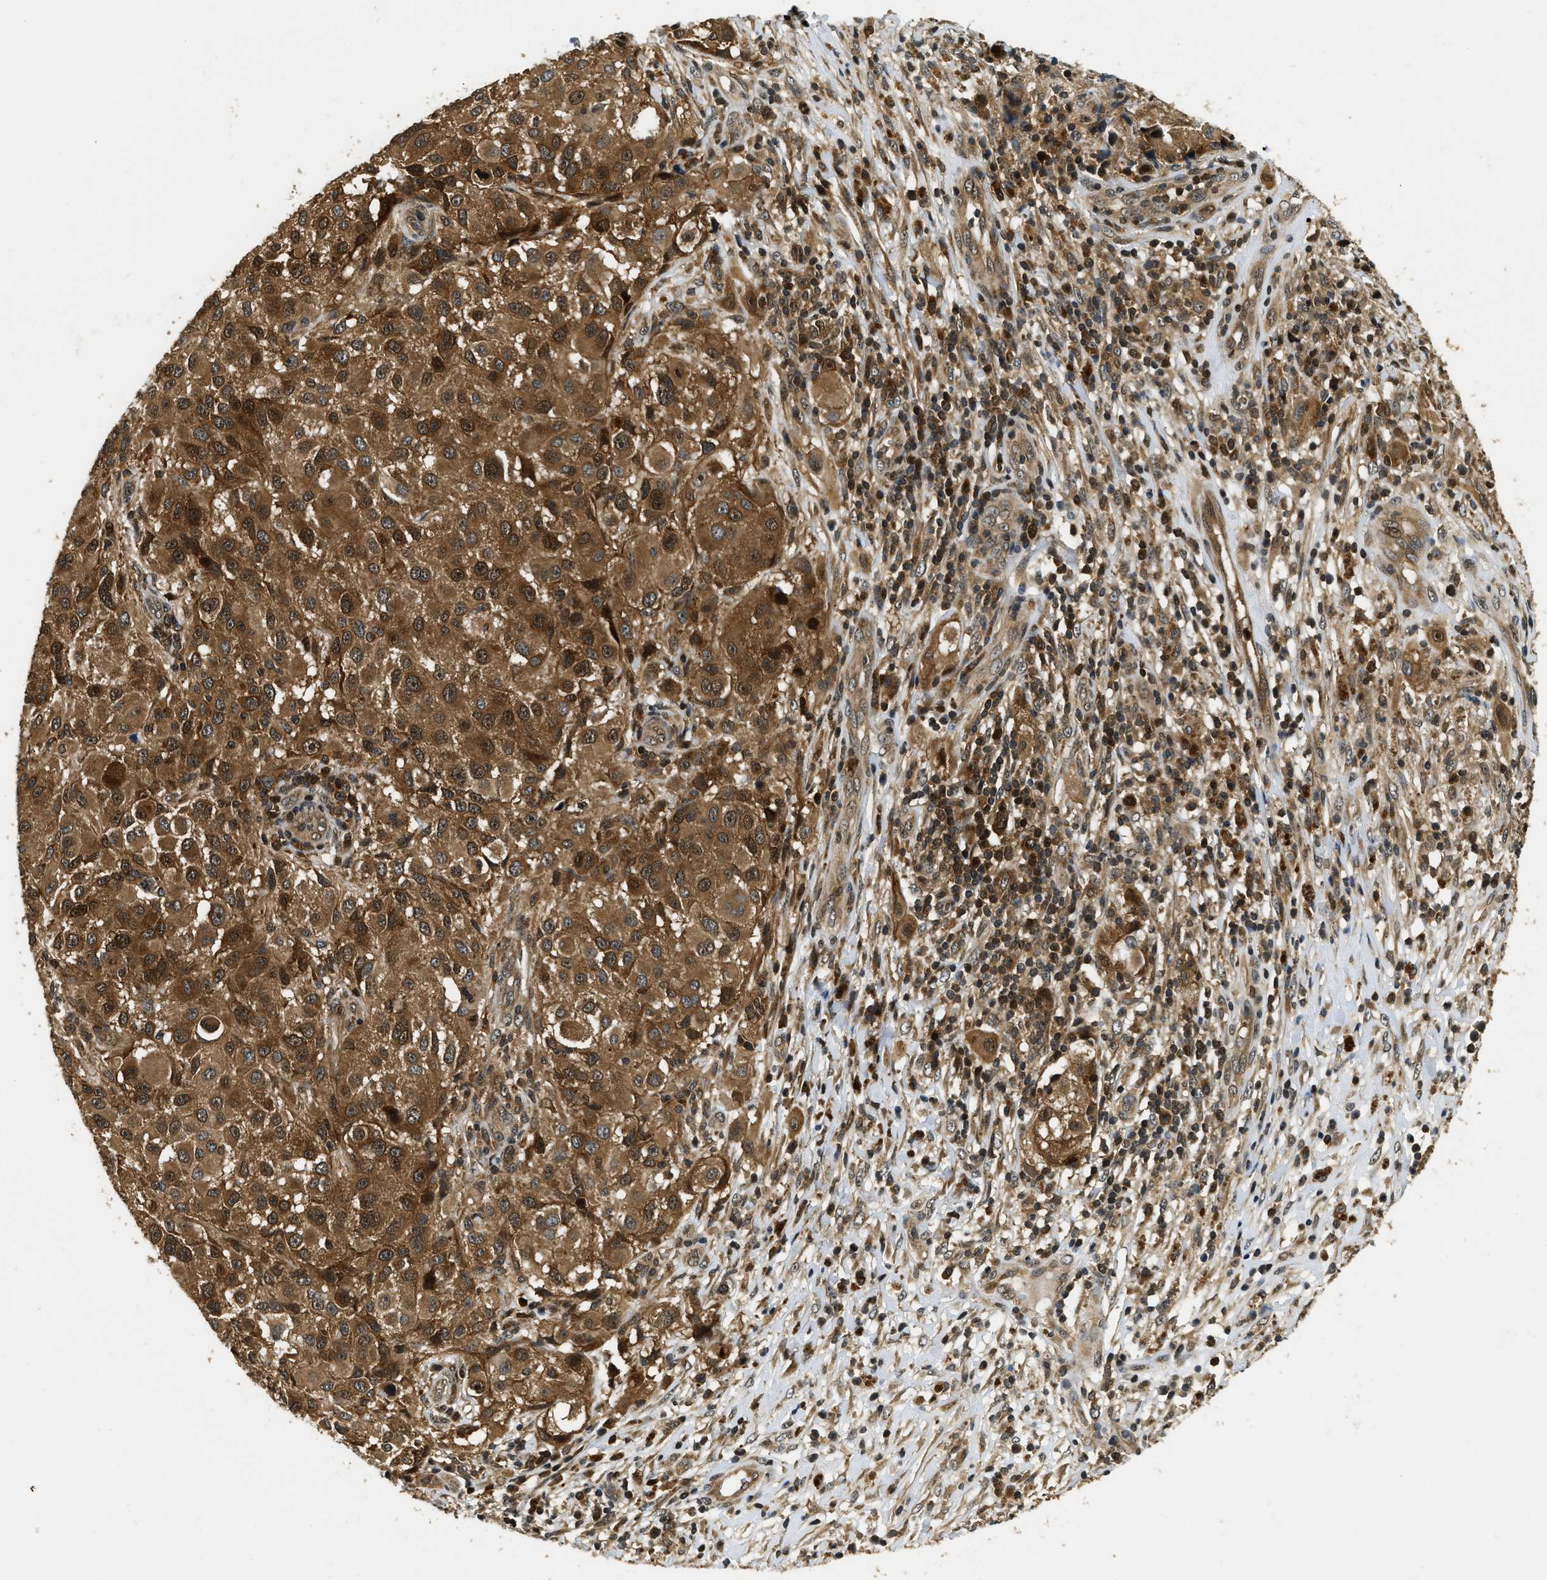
{"staining": {"intensity": "moderate", "quantity": ">75%", "location": "cytoplasmic/membranous"}, "tissue": "melanoma", "cell_type": "Tumor cells", "image_type": "cancer", "snomed": [{"axis": "morphology", "description": "Necrosis, NOS"}, {"axis": "morphology", "description": "Malignant melanoma, NOS"}, {"axis": "topography", "description": "Skin"}], "caption": "About >75% of tumor cells in human malignant melanoma demonstrate moderate cytoplasmic/membranous protein positivity as visualized by brown immunohistochemical staining.", "gene": "ADSL", "patient": {"sex": "female", "age": 87}}